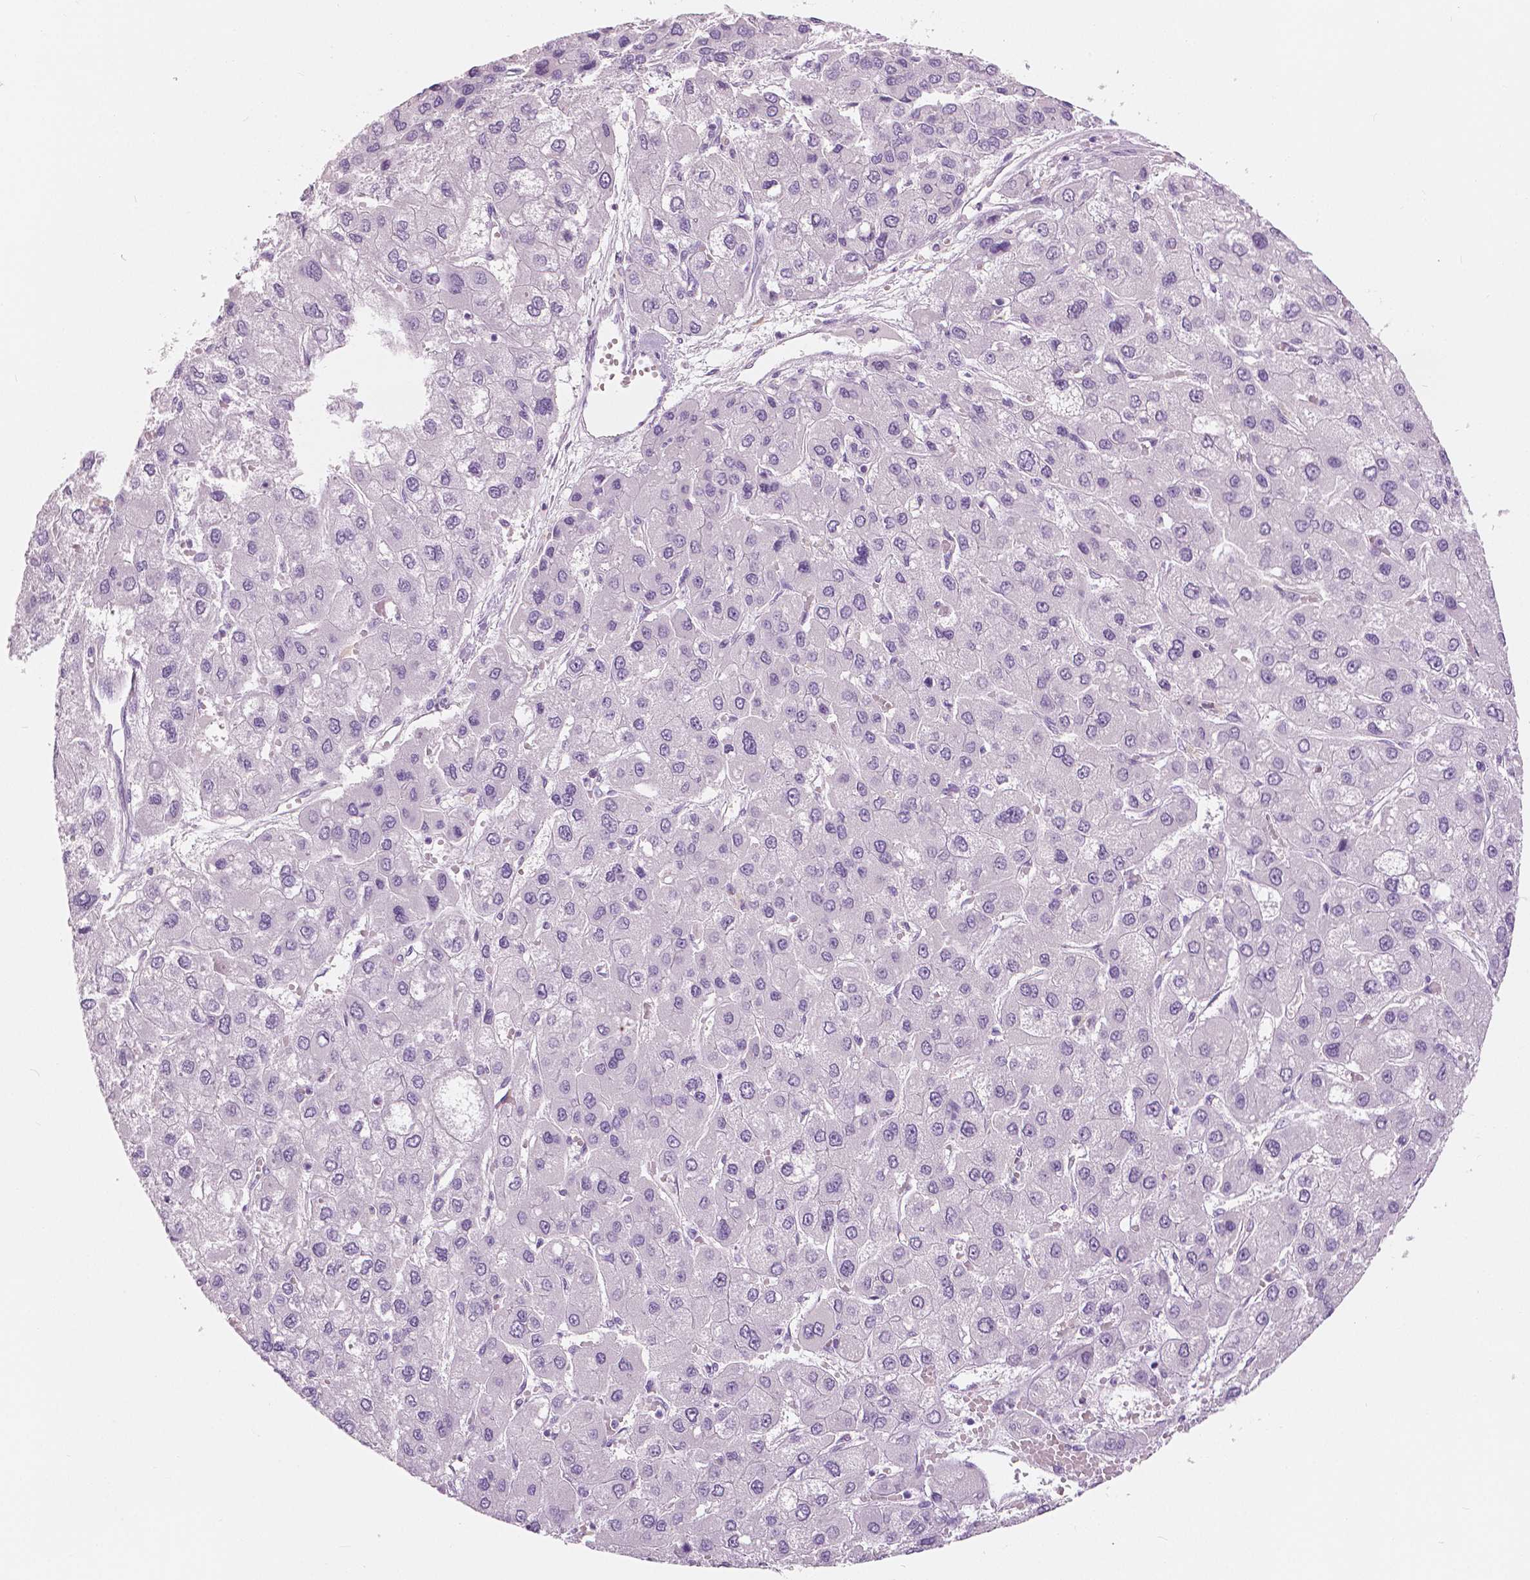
{"staining": {"intensity": "negative", "quantity": "none", "location": "none"}, "tissue": "liver cancer", "cell_type": "Tumor cells", "image_type": "cancer", "snomed": [{"axis": "morphology", "description": "Carcinoma, Hepatocellular, NOS"}, {"axis": "topography", "description": "Liver"}], "caption": "This is an immunohistochemistry (IHC) micrograph of human liver hepatocellular carcinoma. There is no expression in tumor cells.", "gene": "SLC24A1", "patient": {"sex": "female", "age": 41}}